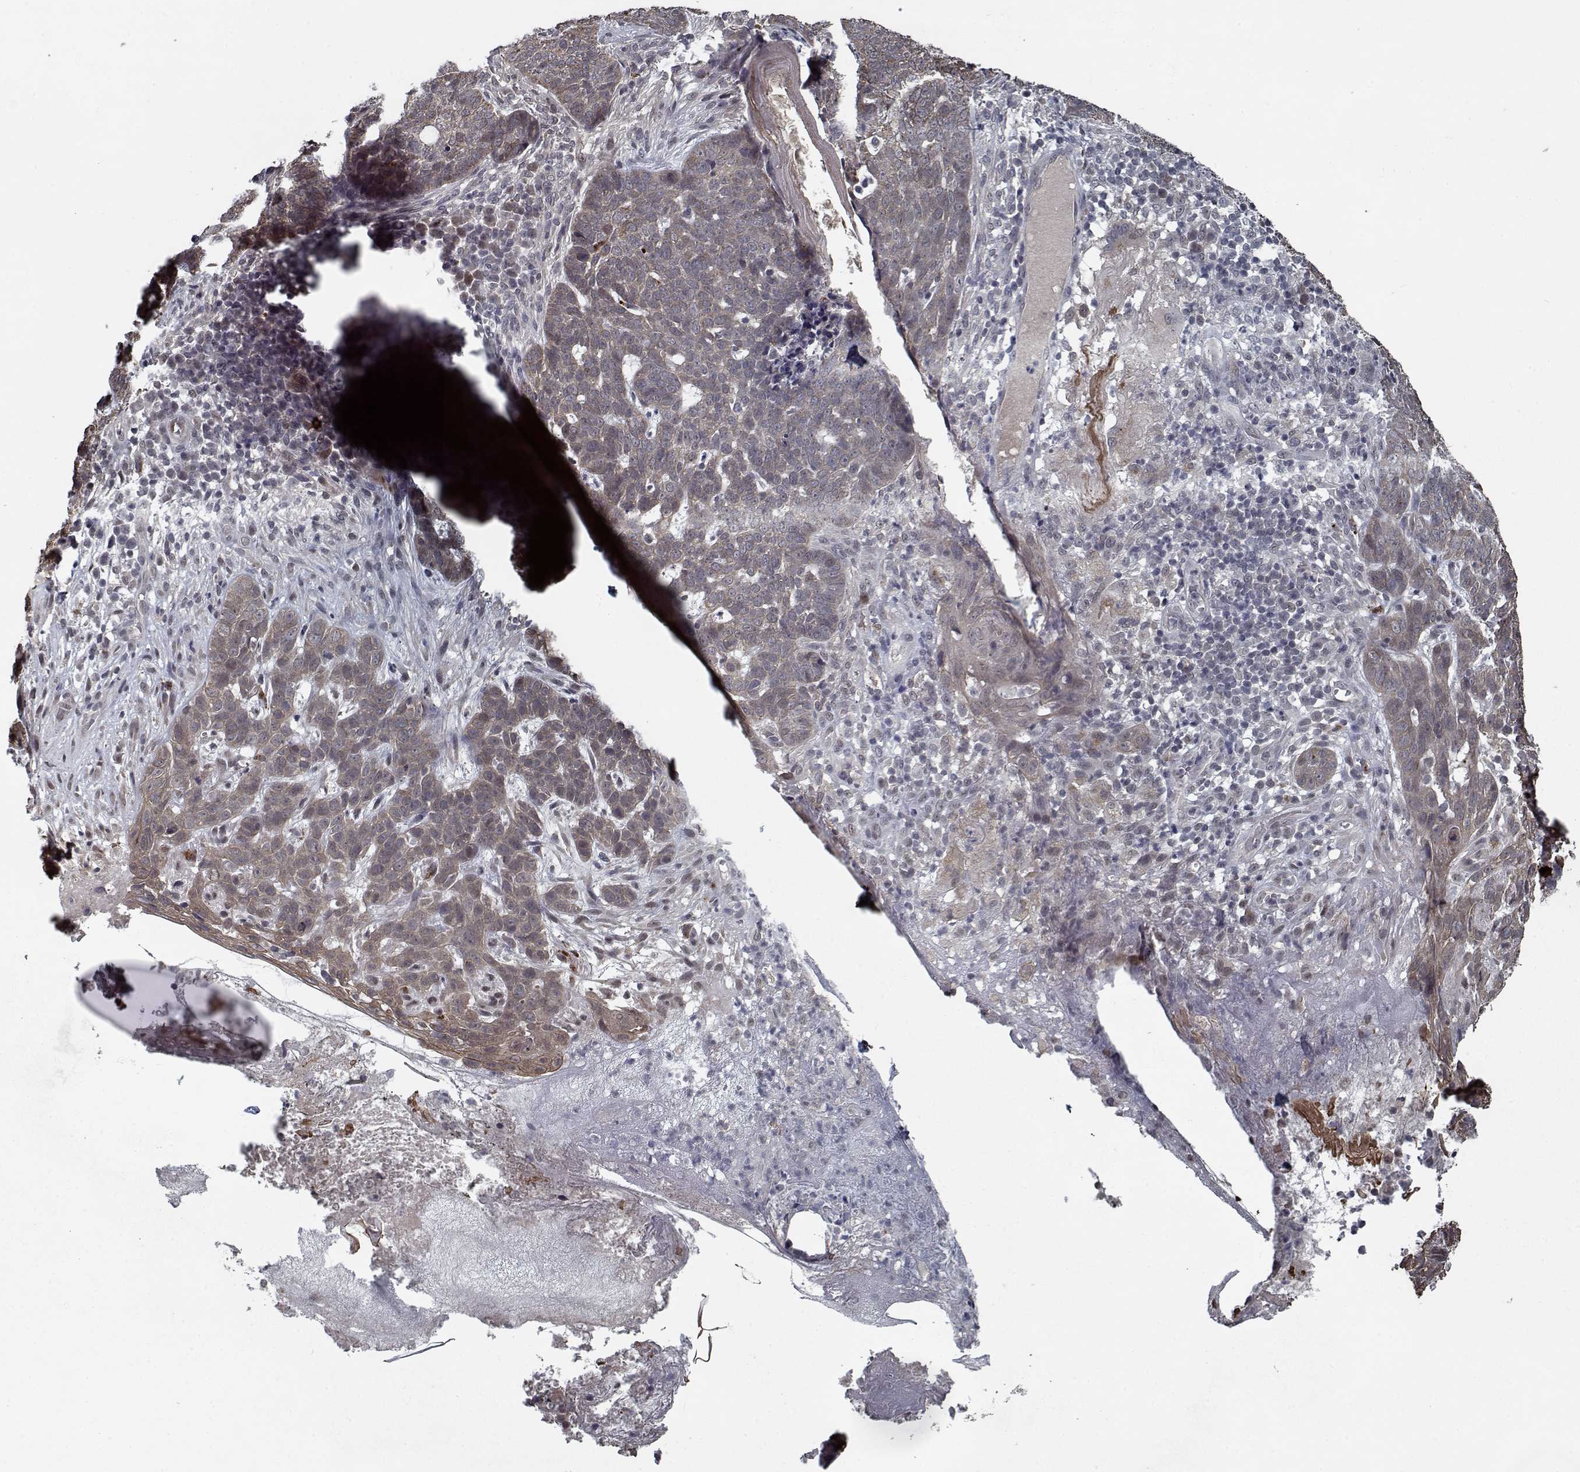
{"staining": {"intensity": "weak", "quantity": "25%-75%", "location": "cytoplasmic/membranous"}, "tissue": "skin cancer", "cell_type": "Tumor cells", "image_type": "cancer", "snomed": [{"axis": "morphology", "description": "Basal cell carcinoma"}, {"axis": "topography", "description": "Skin"}], "caption": "Immunohistochemistry (IHC) micrograph of neoplastic tissue: human skin cancer (basal cell carcinoma) stained using immunohistochemistry reveals low levels of weak protein expression localized specifically in the cytoplasmic/membranous of tumor cells, appearing as a cytoplasmic/membranous brown color.", "gene": "NLK", "patient": {"sex": "female", "age": 69}}